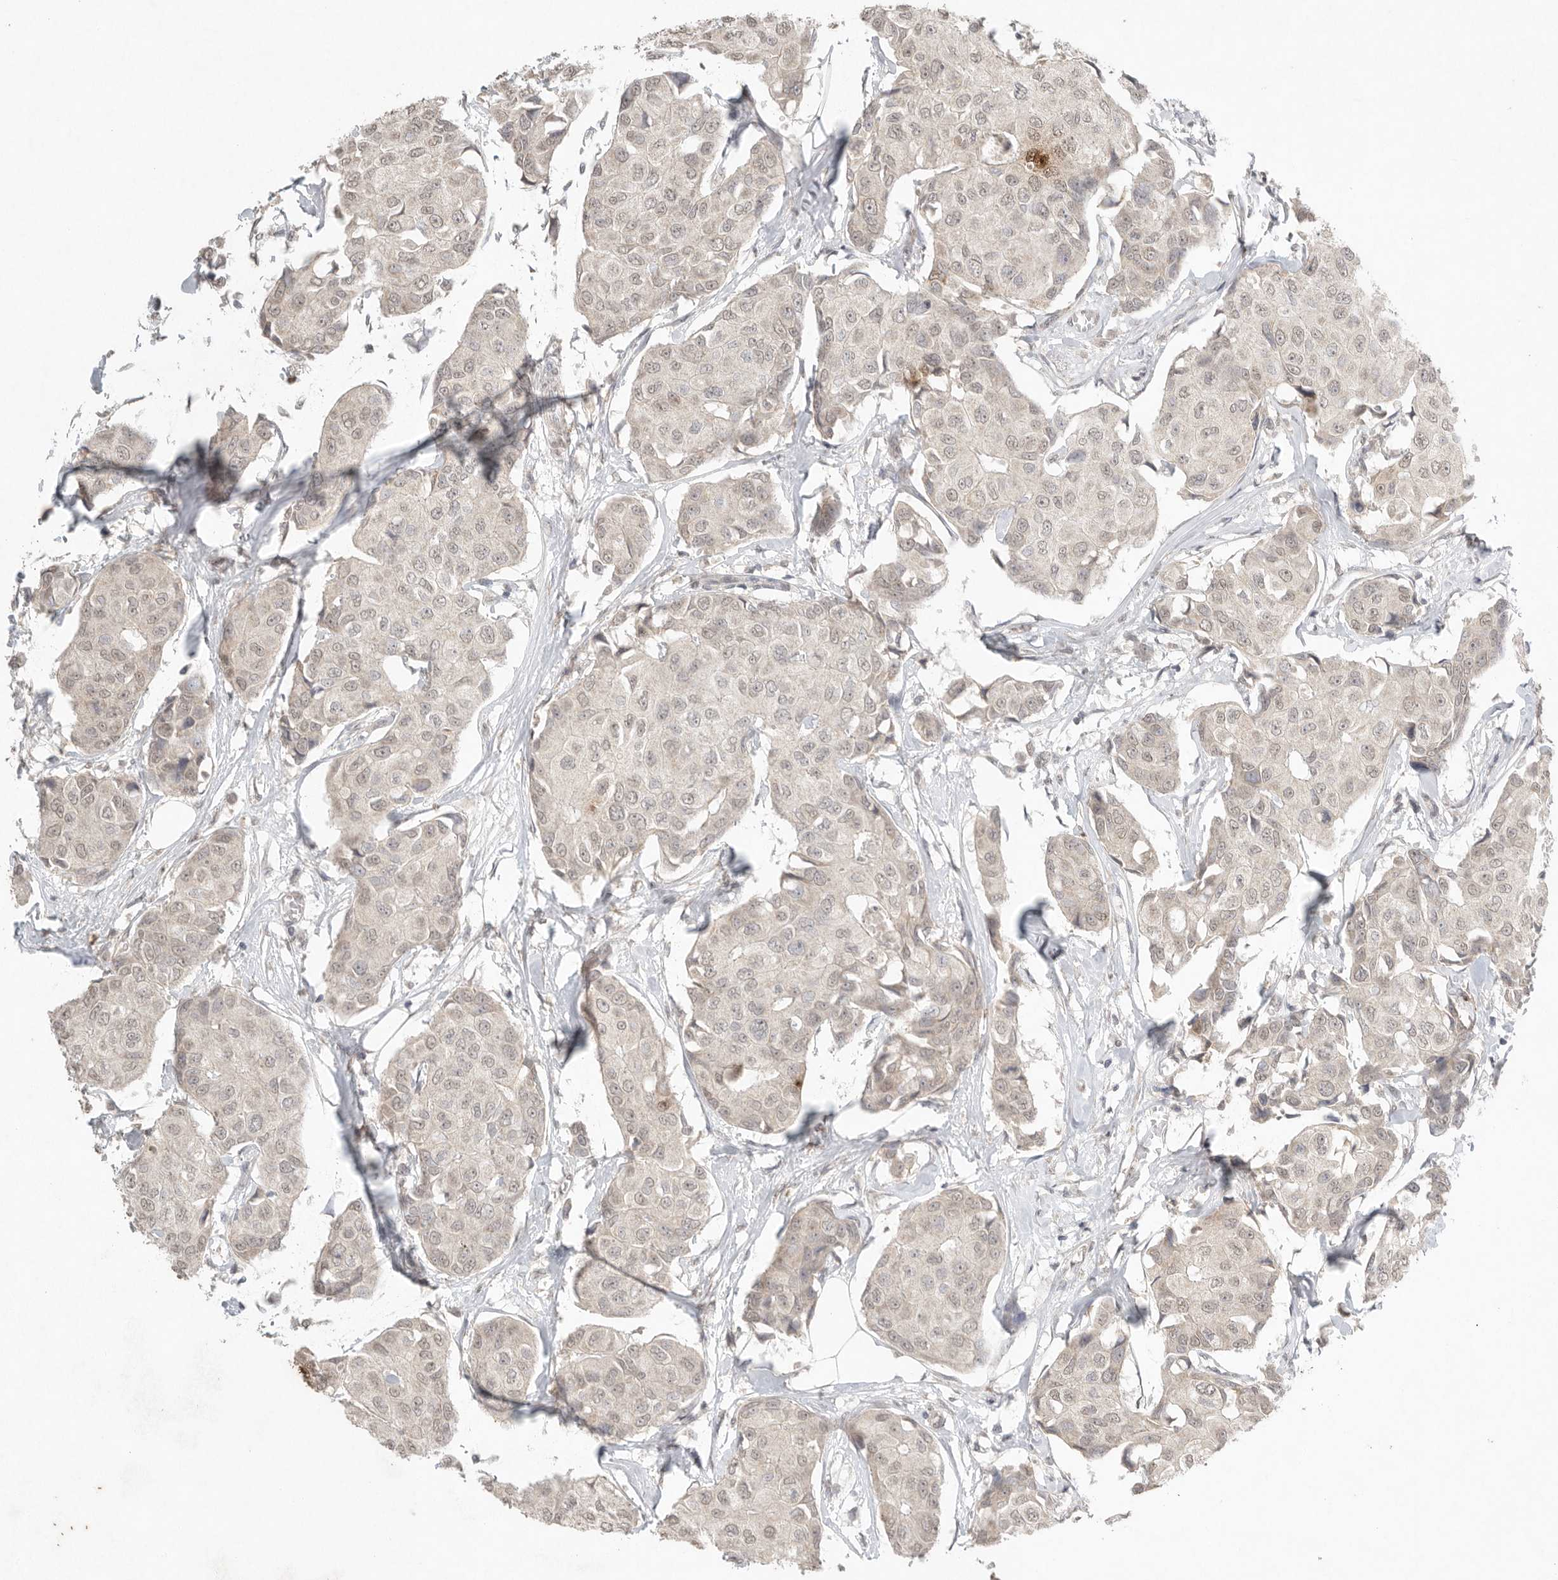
{"staining": {"intensity": "weak", "quantity": ">75%", "location": "nuclear"}, "tissue": "breast cancer", "cell_type": "Tumor cells", "image_type": "cancer", "snomed": [{"axis": "morphology", "description": "Duct carcinoma"}, {"axis": "topography", "description": "Breast"}], "caption": "Breast cancer stained with DAB IHC reveals low levels of weak nuclear positivity in about >75% of tumor cells. (DAB (3,3'-diaminobenzidine) = brown stain, brightfield microscopy at high magnification).", "gene": "KLK5", "patient": {"sex": "female", "age": 80}}